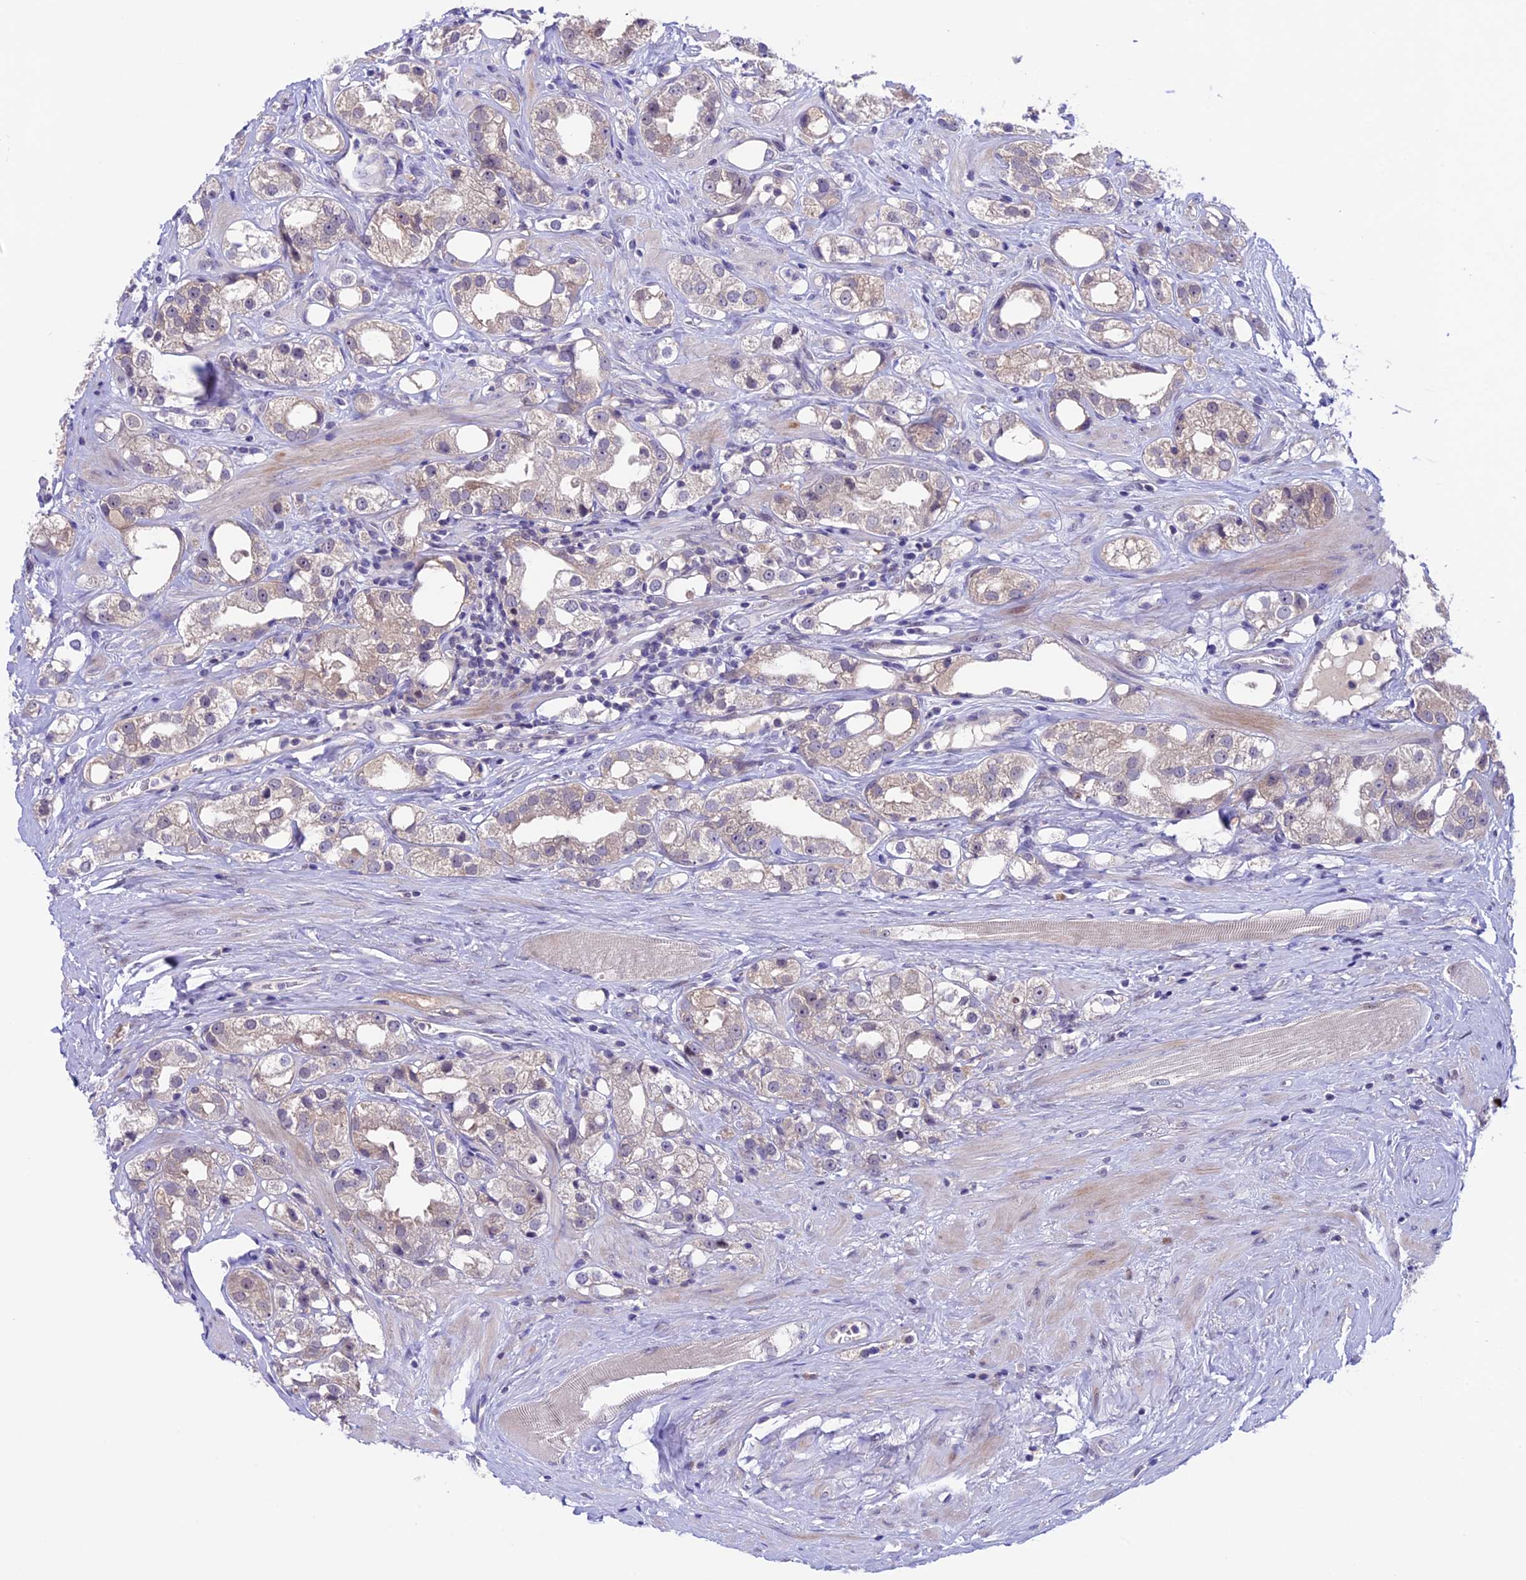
{"staining": {"intensity": "weak", "quantity": "<25%", "location": "cytoplasmic/membranous"}, "tissue": "prostate cancer", "cell_type": "Tumor cells", "image_type": "cancer", "snomed": [{"axis": "morphology", "description": "Adenocarcinoma, NOS"}, {"axis": "topography", "description": "Prostate"}], "caption": "Tumor cells are negative for protein expression in human prostate adenocarcinoma.", "gene": "XKR7", "patient": {"sex": "male", "age": 79}}